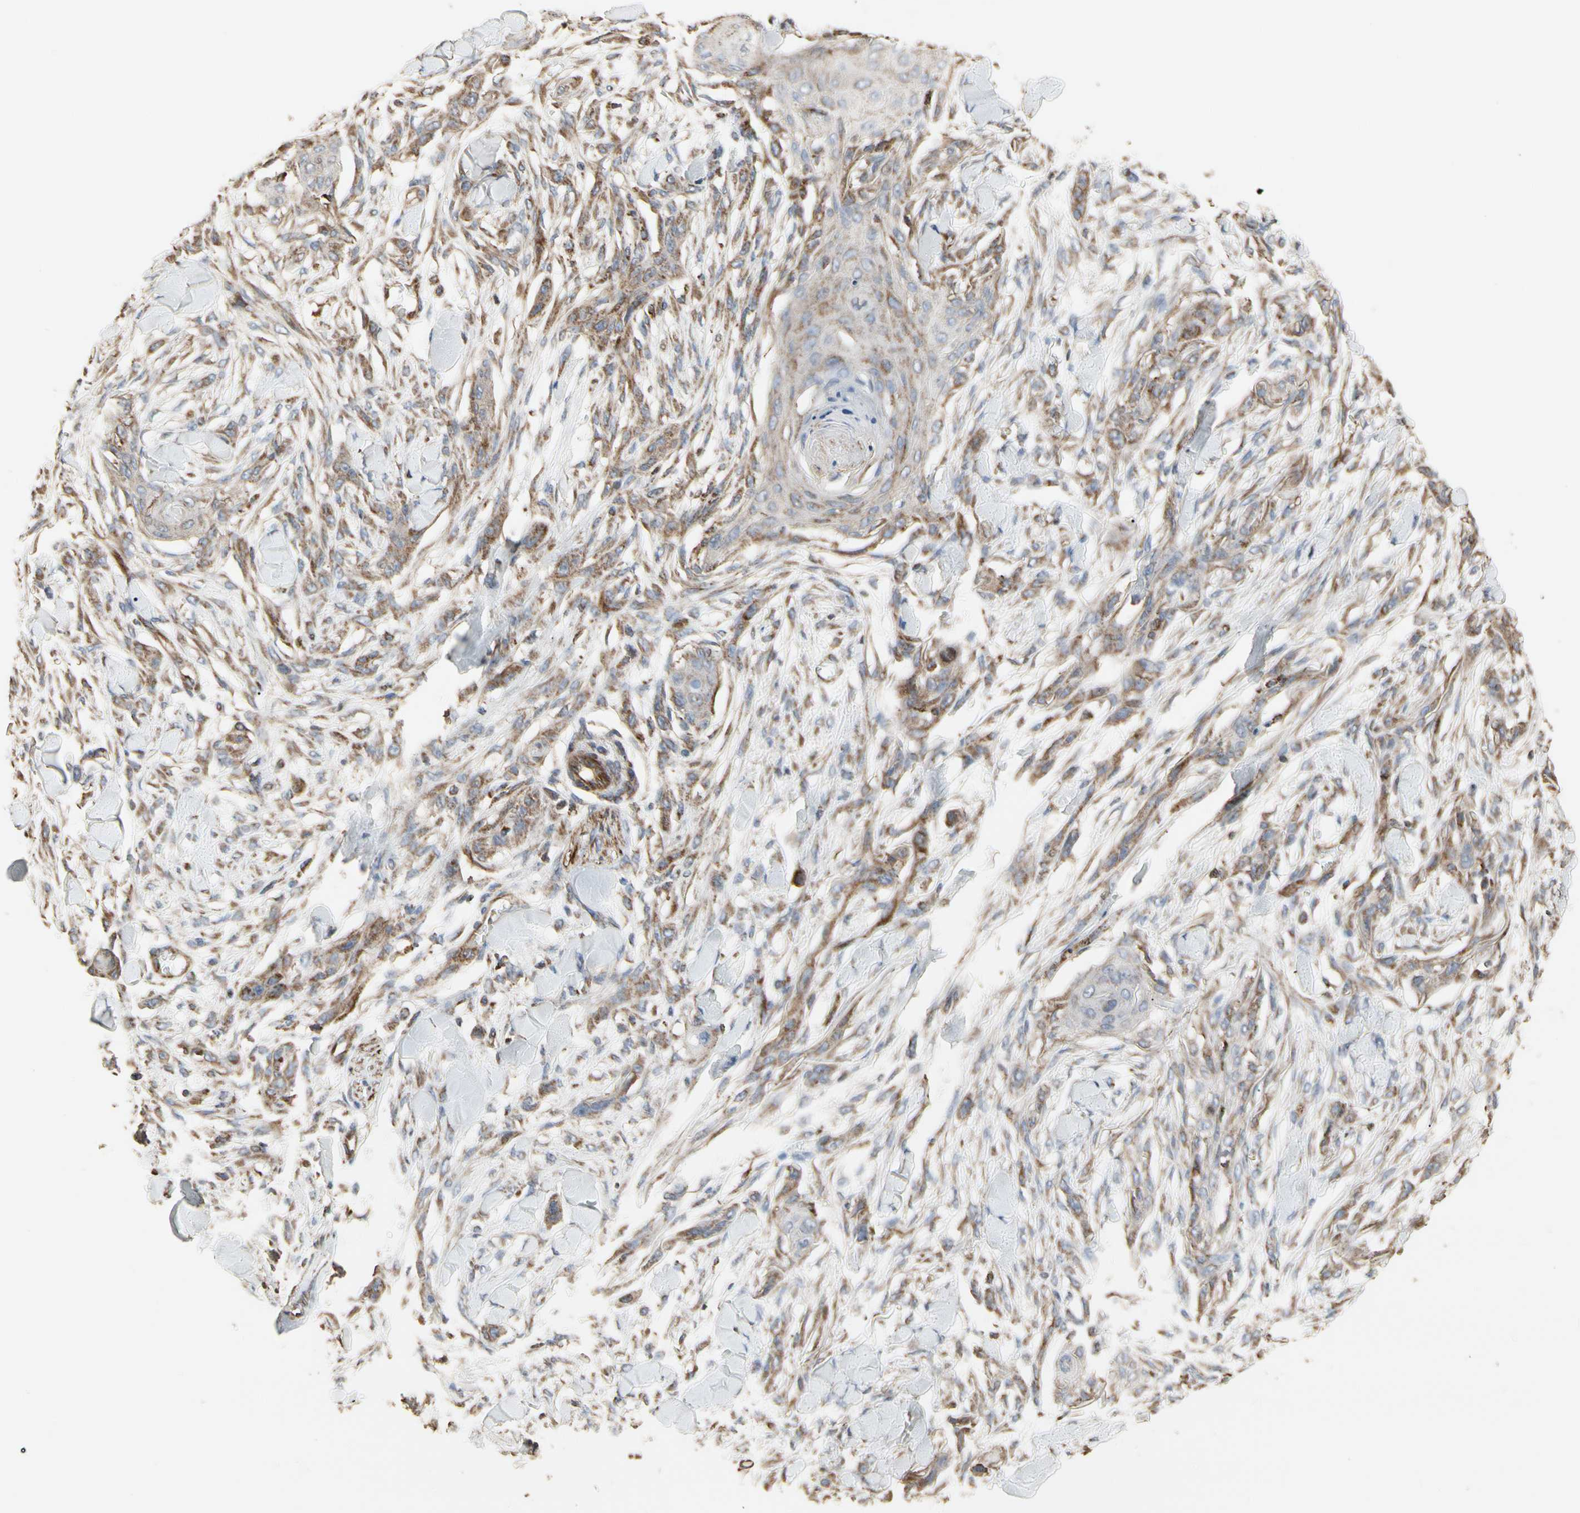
{"staining": {"intensity": "weak", "quantity": "25%-75%", "location": "cytoplasmic/membranous"}, "tissue": "skin cancer", "cell_type": "Tumor cells", "image_type": "cancer", "snomed": [{"axis": "morphology", "description": "Squamous cell carcinoma, NOS"}, {"axis": "topography", "description": "Skin"}], "caption": "Immunohistochemical staining of human skin squamous cell carcinoma reveals weak cytoplasmic/membranous protein staining in about 25%-75% of tumor cells.", "gene": "TUBA1A", "patient": {"sex": "female", "age": 59}}